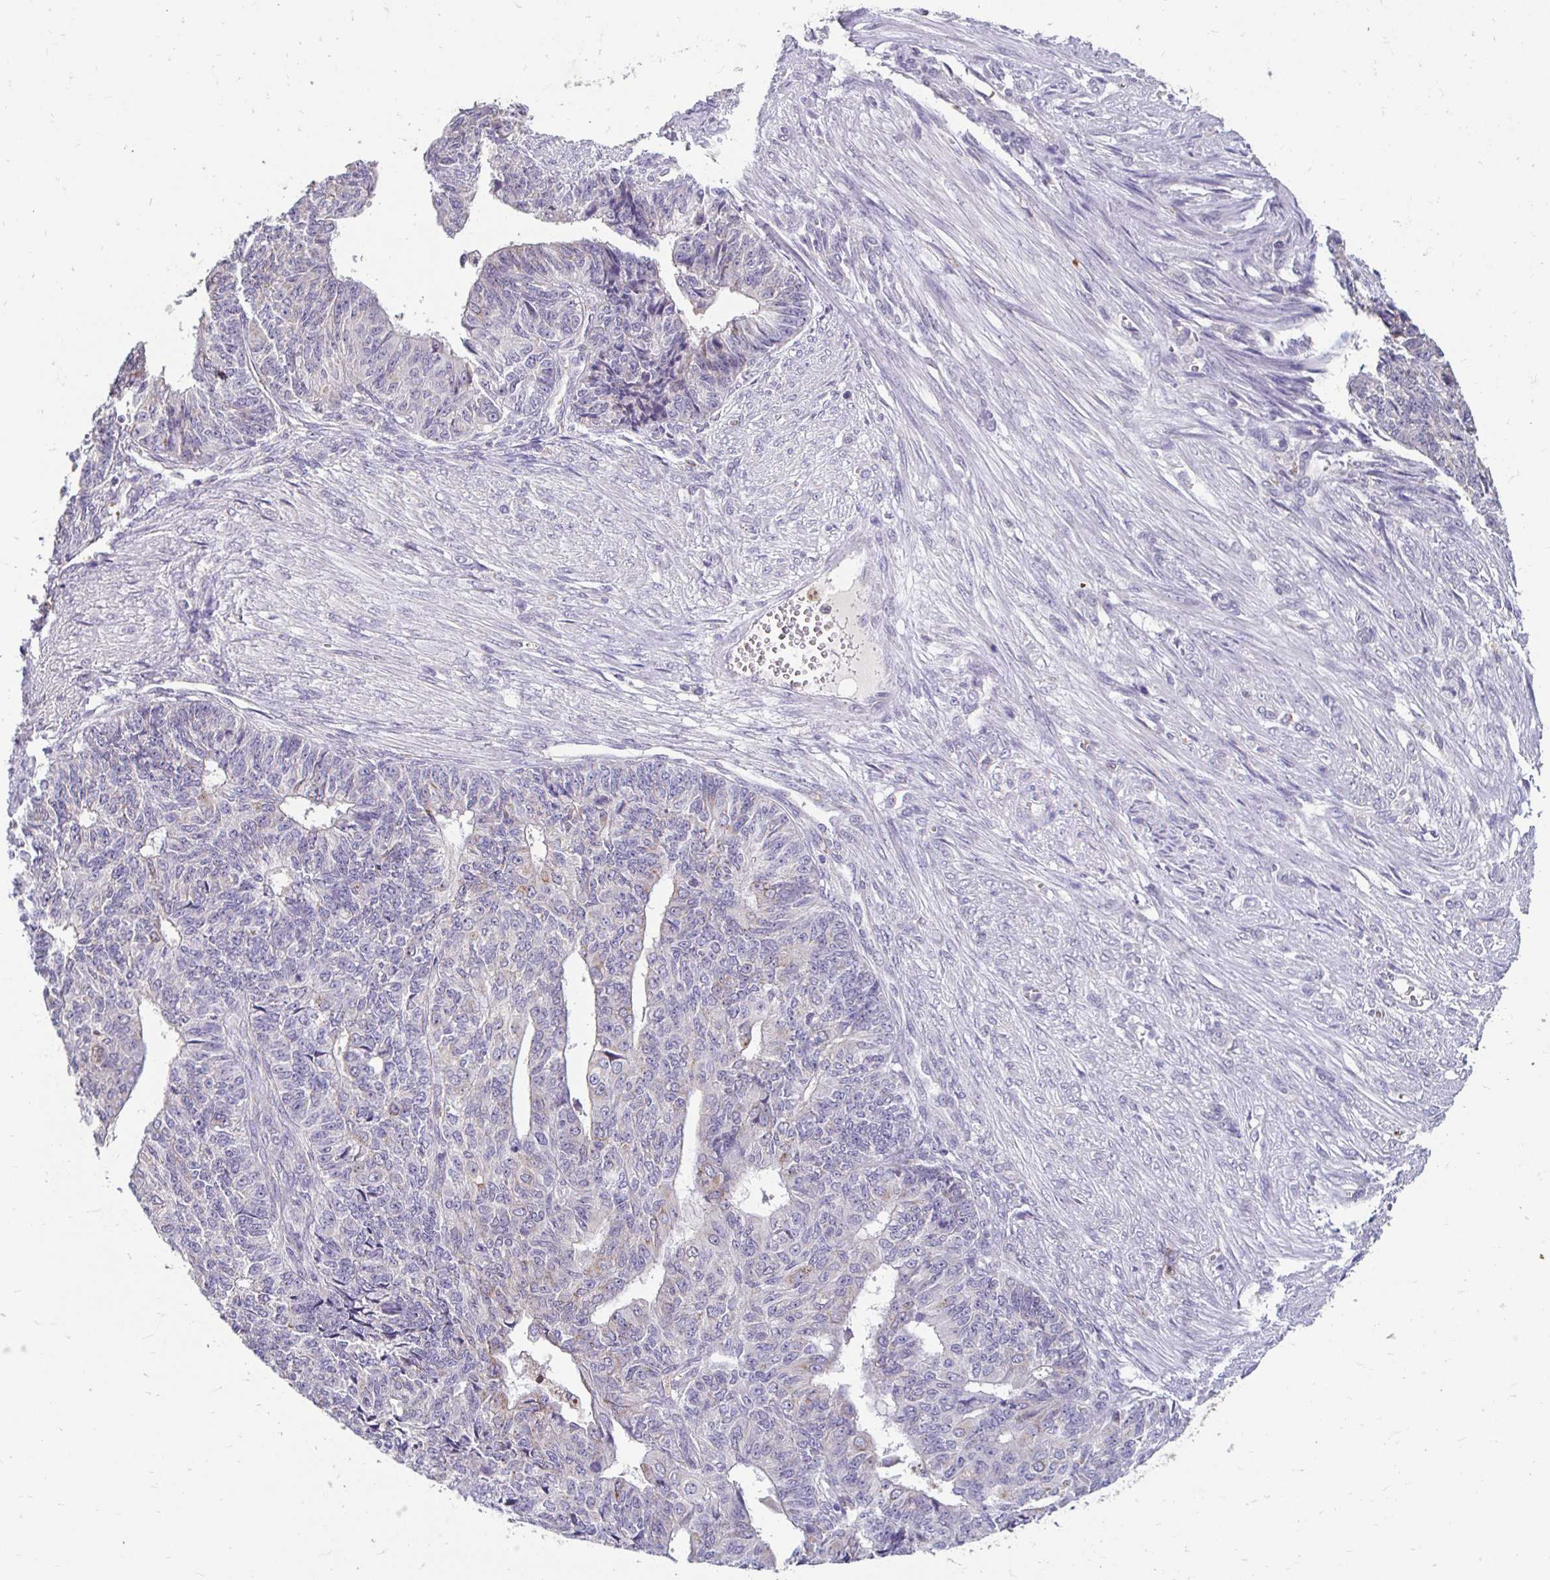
{"staining": {"intensity": "negative", "quantity": "none", "location": "none"}, "tissue": "endometrial cancer", "cell_type": "Tumor cells", "image_type": "cancer", "snomed": [{"axis": "morphology", "description": "Adenocarcinoma, NOS"}, {"axis": "topography", "description": "Endometrium"}], "caption": "This is a histopathology image of immunohistochemistry (IHC) staining of endometrial cancer (adenocarcinoma), which shows no expression in tumor cells. (DAB (3,3'-diaminobenzidine) immunohistochemistry visualized using brightfield microscopy, high magnification).", "gene": "GK2", "patient": {"sex": "female", "age": 32}}